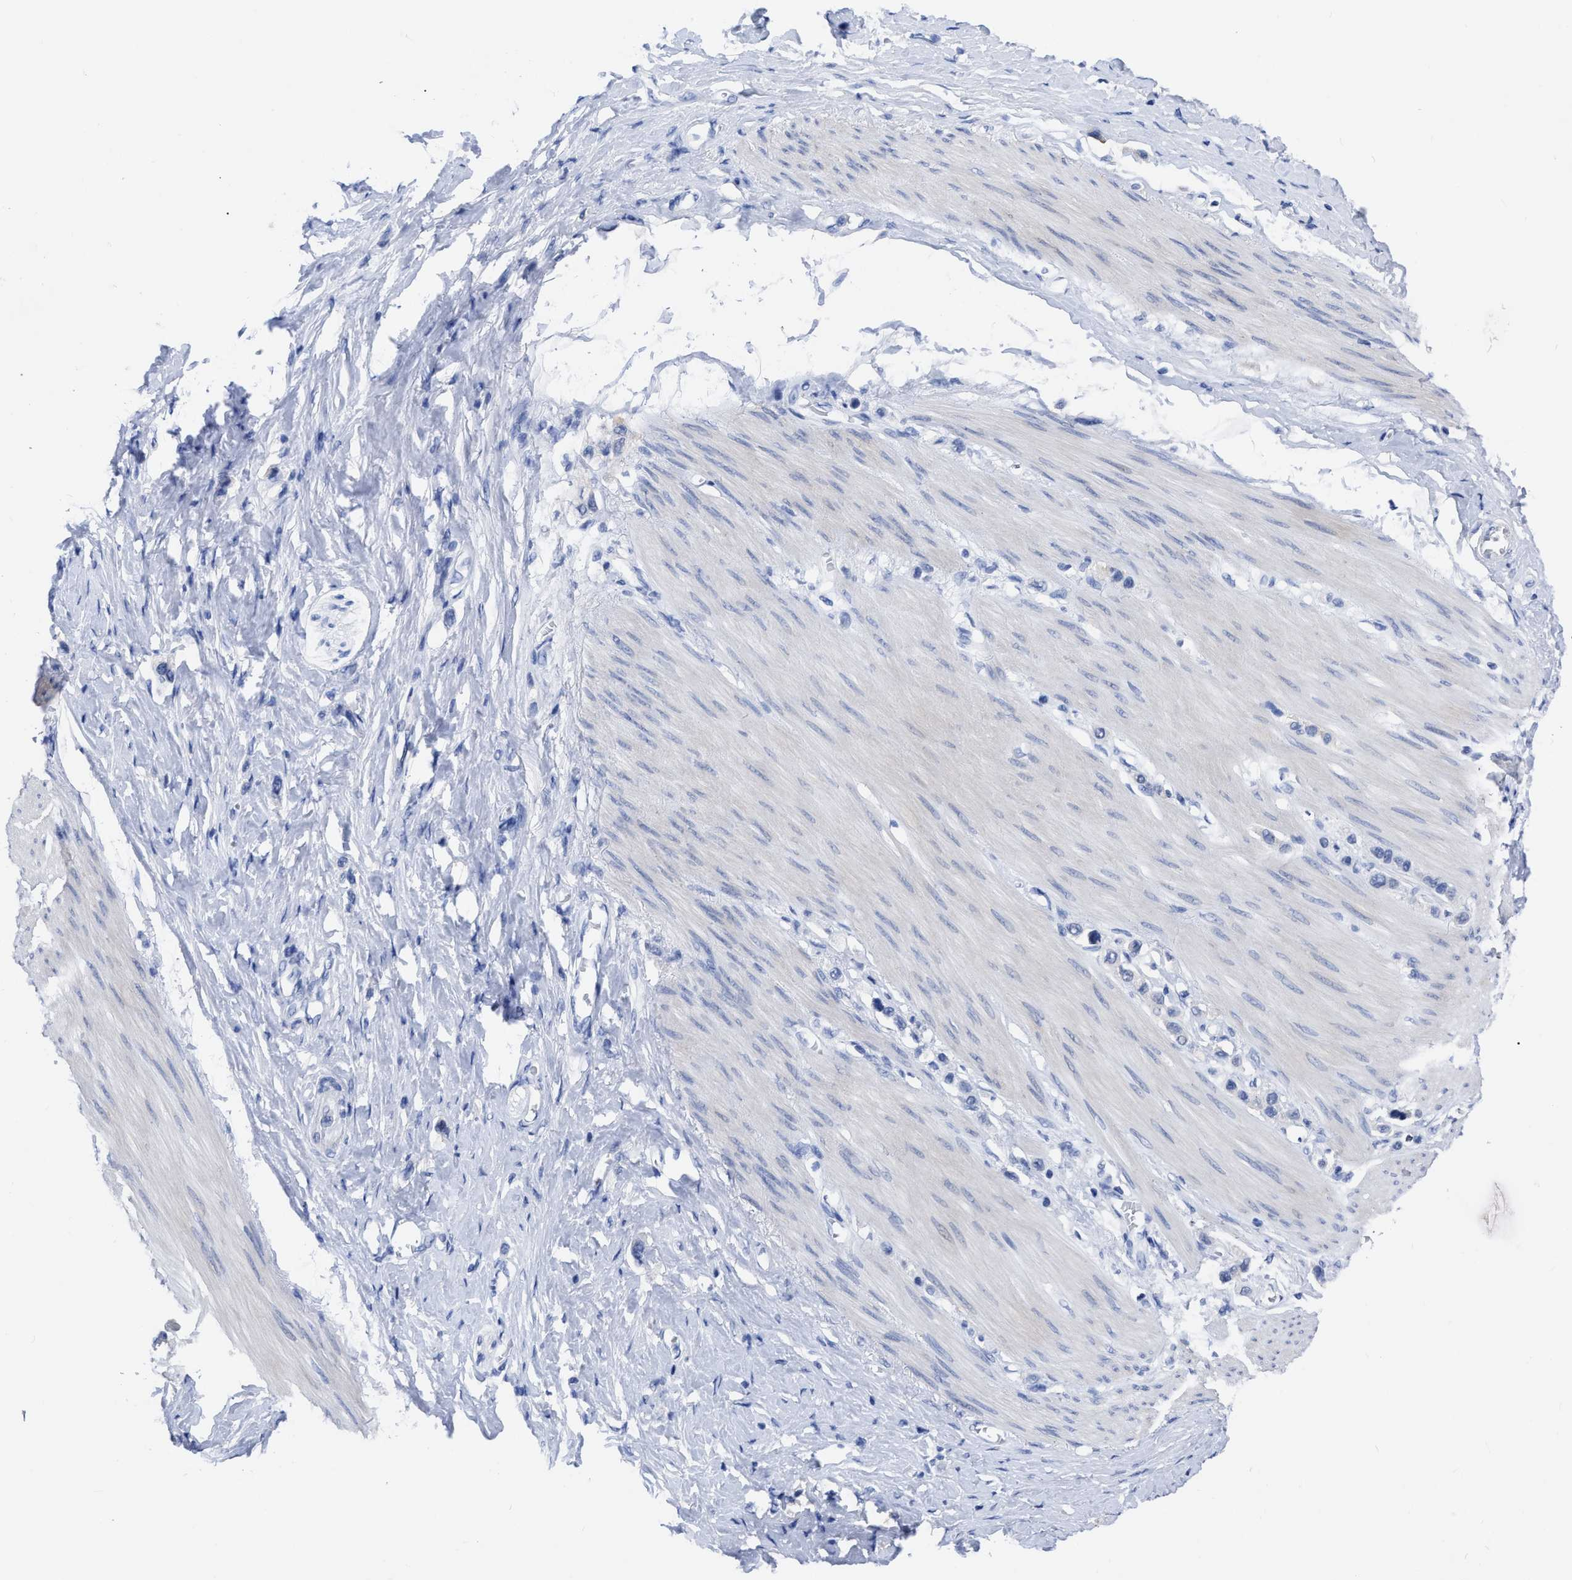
{"staining": {"intensity": "negative", "quantity": "none", "location": "none"}, "tissue": "stomach cancer", "cell_type": "Tumor cells", "image_type": "cancer", "snomed": [{"axis": "morphology", "description": "Adenocarcinoma, NOS"}, {"axis": "topography", "description": "Stomach"}], "caption": "This is an IHC micrograph of human stomach cancer (adenocarcinoma). There is no staining in tumor cells.", "gene": "ANXA13", "patient": {"sex": "female", "age": 65}}